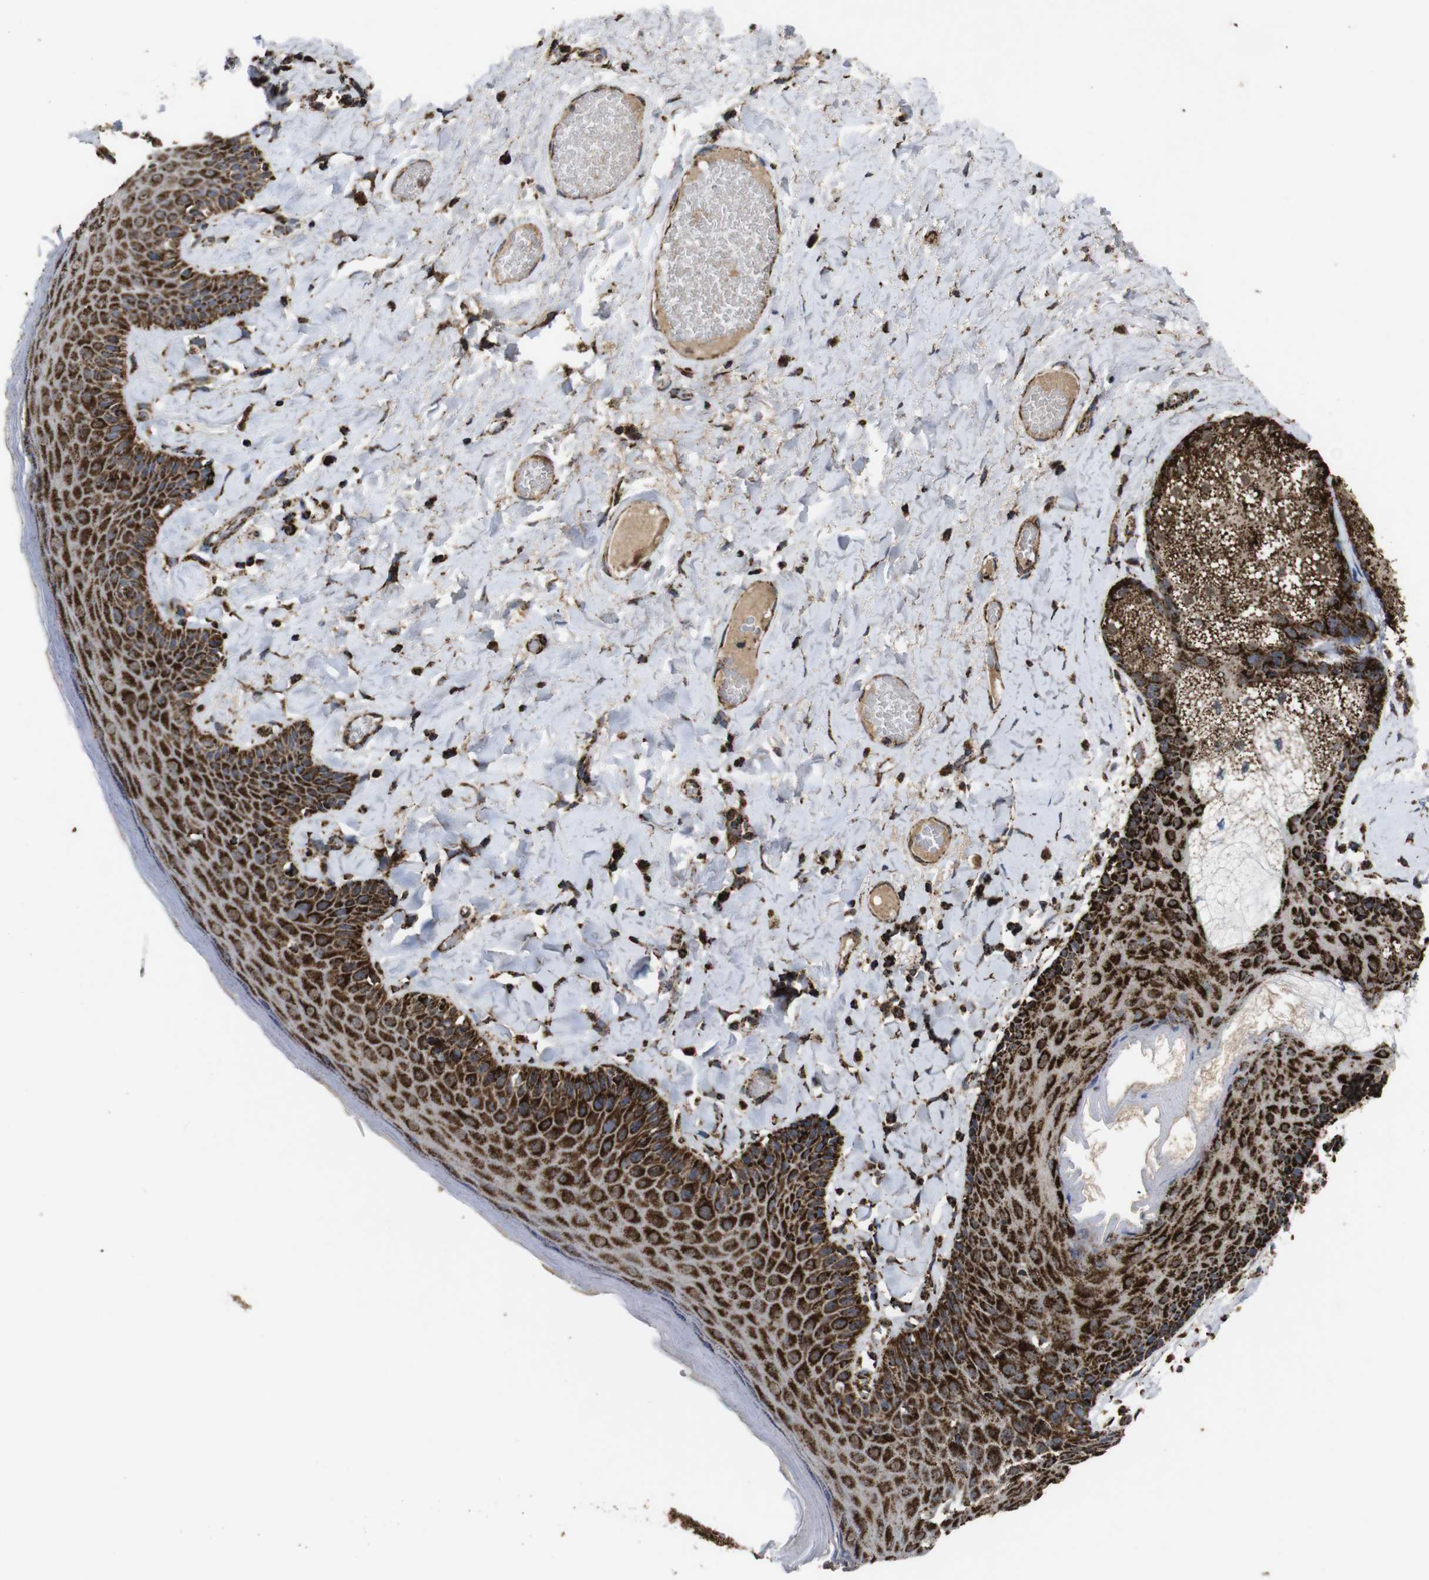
{"staining": {"intensity": "strong", "quantity": ">75%", "location": "cytoplasmic/membranous"}, "tissue": "skin", "cell_type": "Epidermal cells", "image_type": "normal", "snomed": [{"axis": "morphology", "description": "Normal tissue, NOS"}, {"axis": "topography", "description": "Anal"}], "caption": "This micrograph demonstrates normal skin stained with immunohistochemistry to label a protein in brown. The cytoplasmic/membranous of epidermal cells show strong positivity for the protein. Nuclei are counter-stained blue.", "gene": "ATP5F1A", "patient": {"sex": "male", "age": 69}}